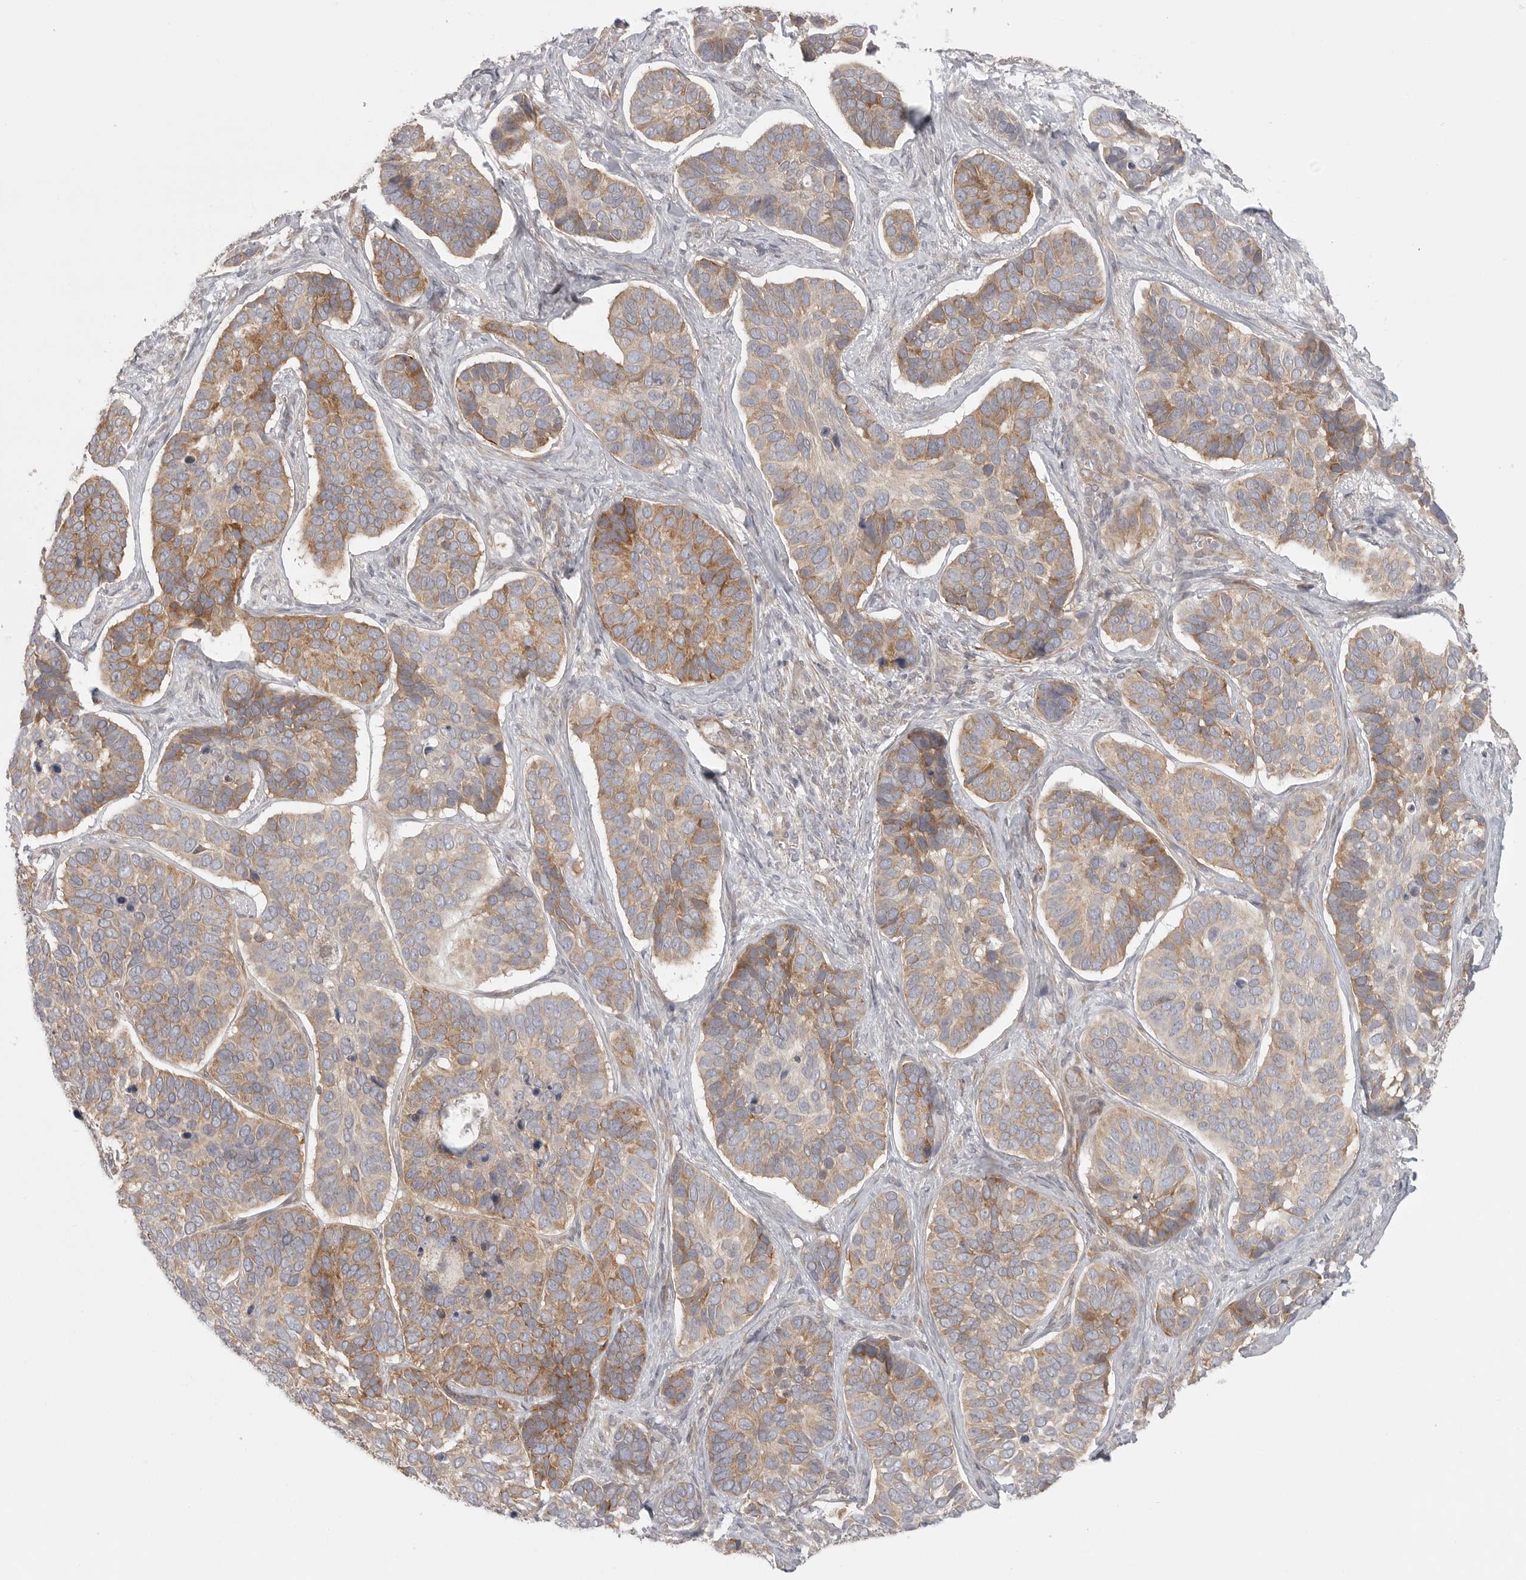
{"staining": {"intensity": "moderate", "quantity": ">75%", "location": "cytoplasmic/membranous"}, "tissue": "skin cancer", "cell_type": "Tumor cells", "image_type": "cancer", "snomed": [{"axis": "morphology", "description": "Basal cell carcinoma"}, {"axis": "topography", "description": "Skin"}], "caption": "Moderate cytoplasmic/membranous expression for a protein is seen in approximately >75% of tumor cells of skin cancer (basal cell carcinoma) using immunohistochemistry.", "gene": "CERS2", "patient": {"sex": "male", "age": 62}}